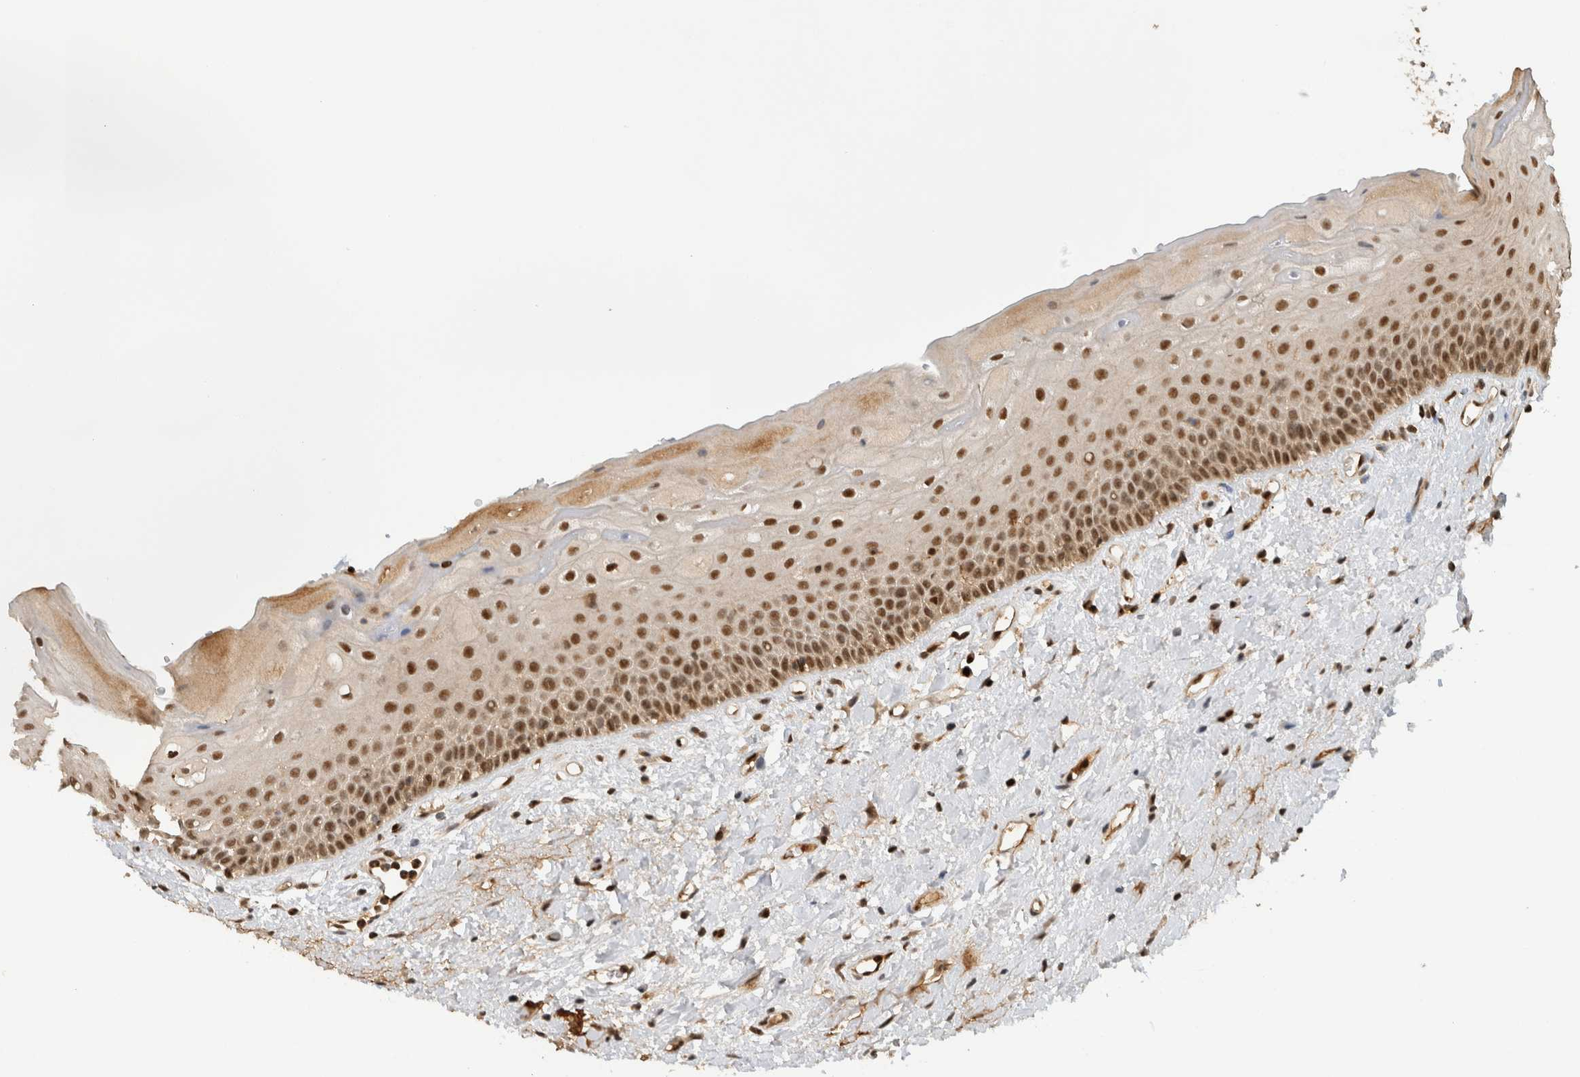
{"staining": {"intensity": "strong", "quantity": ">75%", "location": "nuclear"}, "tissue": "oral mucosa", "cell_type": "Squamous epithelial cells", "image_type": "normal", "snomed": [{"axis": "morphology", "description": "Normal tissue, NOS"}, {"axis": "topography", "description": "Oral tissue"}], "caption": "Protein expression analysis of normal human oral mucosa reveals strong nuclear expression in approximately >75% of squamous epithelial cells. The staining was performed using DAB, with brown indicating positive protein expression. Nuclei are stained blue with hematoxylin.", "gene": "SNRNP40", "patient": {"sex": "female", "age": 76}}